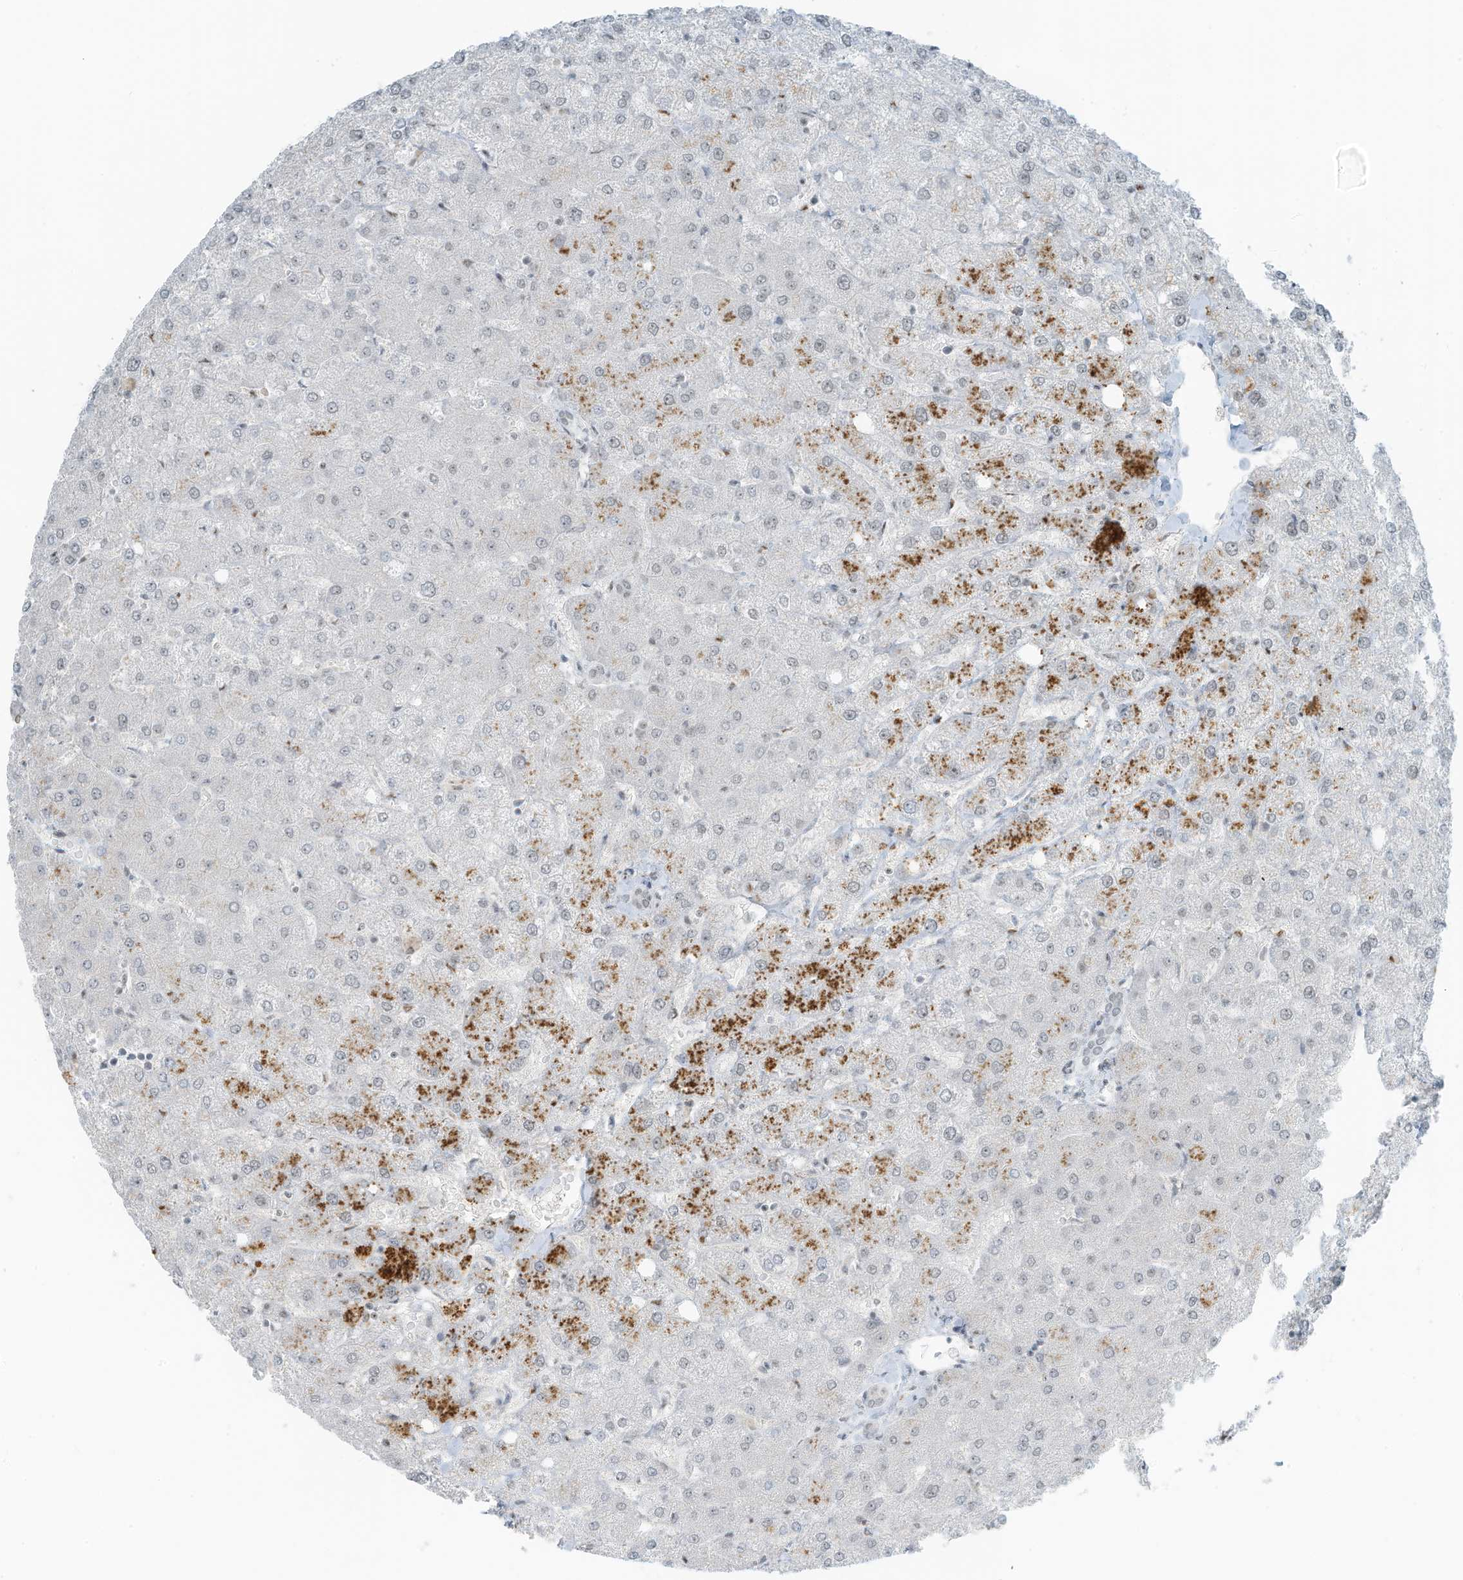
{"staining": {"intensity": "negative", "quantity": "none", "location": "none"}, "tissue": "liver", "cell_type": "Cholangiocytes", "image_type": "normal", "snomed": [{"axis": "morphology", "description": "Normal tissue, NOS"}, {"axis": "topography", "description": "Liver"}], "caption": "Immunohistochemistry of unremarkable human liver demonstrates no positivity in cholangiocytes.", "gene": "WRNIP1", "patient": {"sex": "female", "age": 54}}